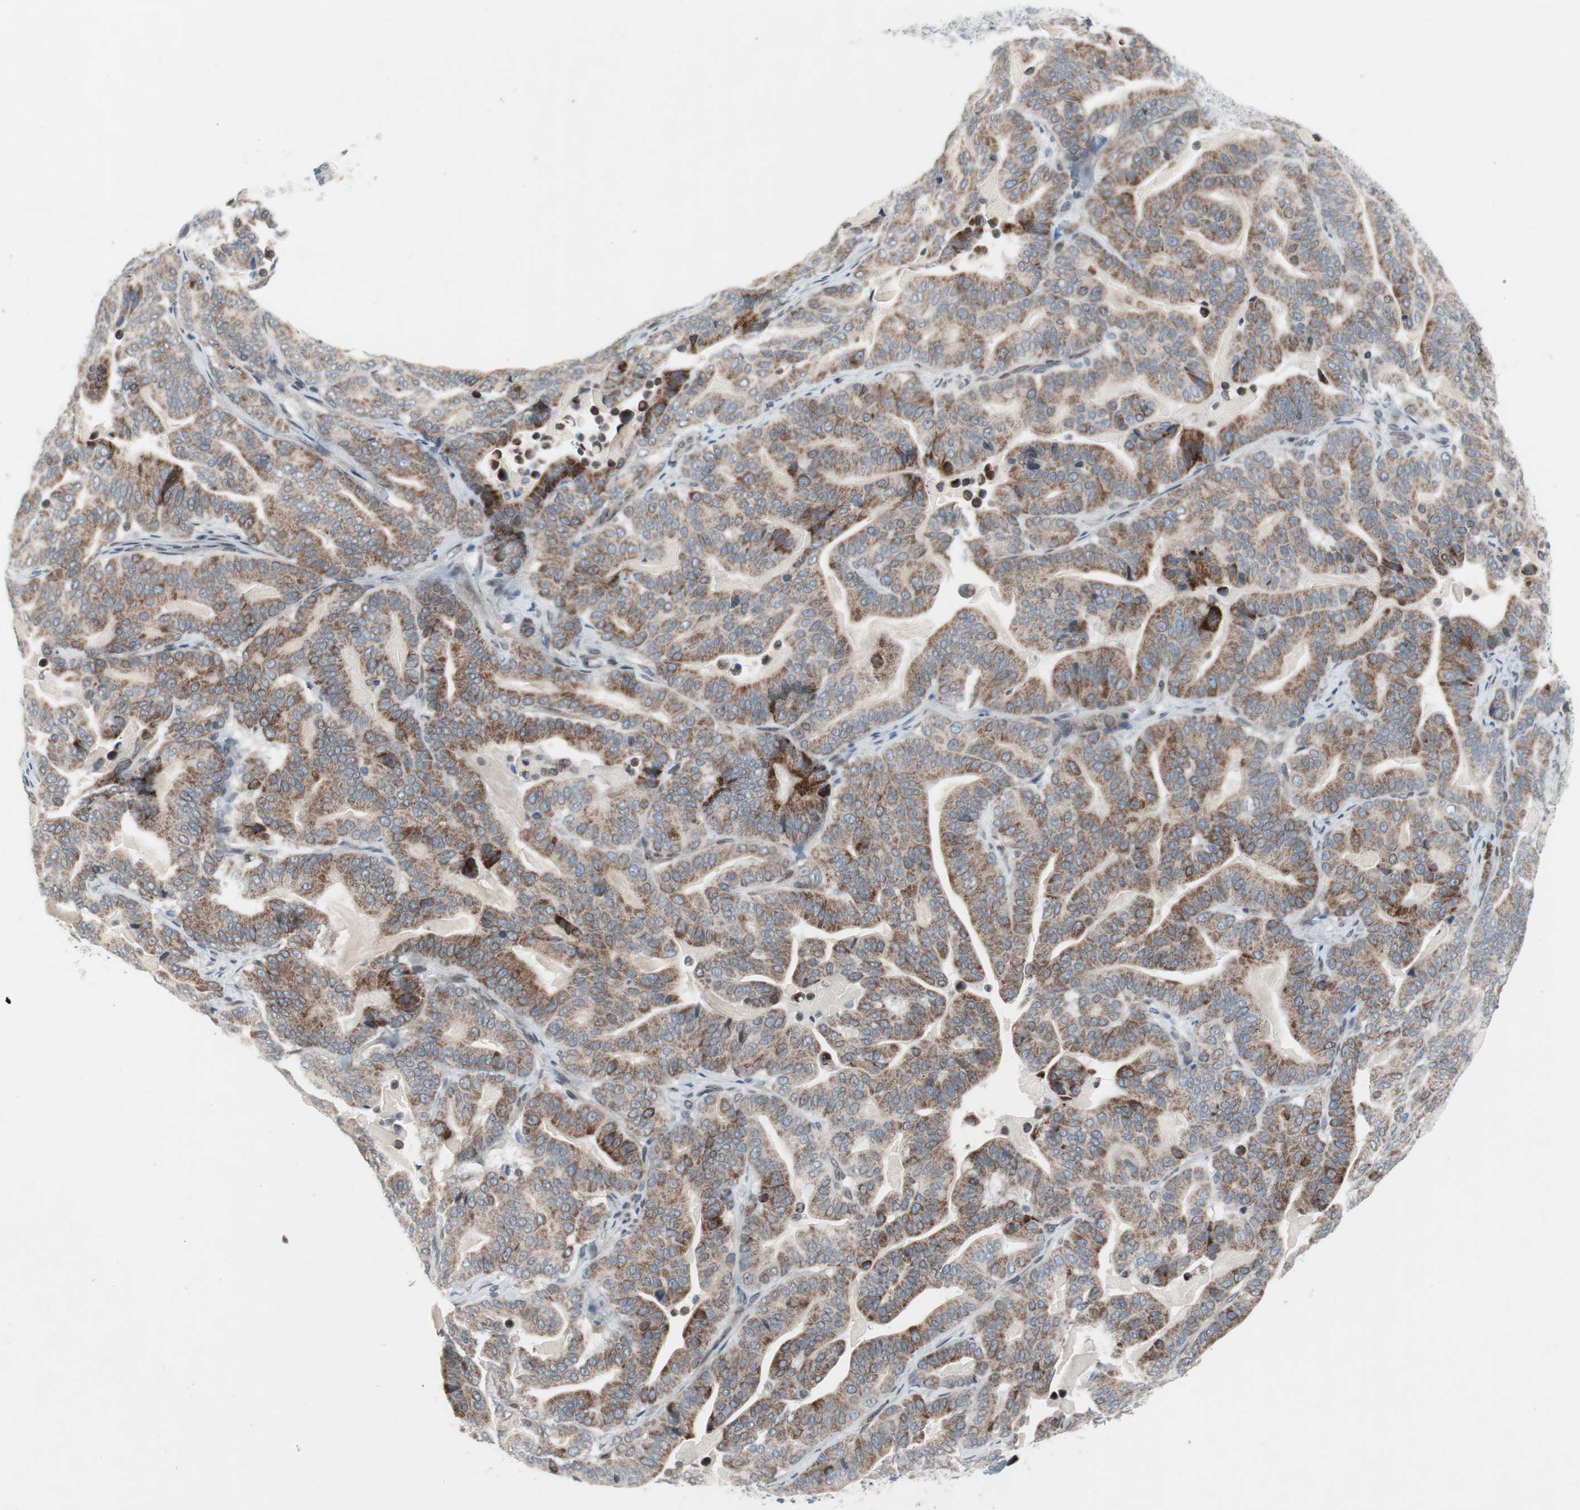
{"staining": {"intensity": "moderate", "quantity": ">75%", "location": "cytoplasmic/membranous"}, "tissue": "pancreatic cancer", "cell_type": "Tumor cells", "image_type": "cancer", "snomed": [{"axis": "morphology", "description": "Adenocarcinoma, NOS"}, {"axis": "topography", "description": "Pancreas"}], "caption": "Adenocarcinoma (pancreatic) stained for a protein shows moderate cytoplasmic/membranous positivity in tumor cells. (DAB (3,3'-diaminobenzidine) IHC, brown staining for protein, blue staining for nuclei).", "gene": "ARNT2", "patient": {"sex": "male", "age": 63}}